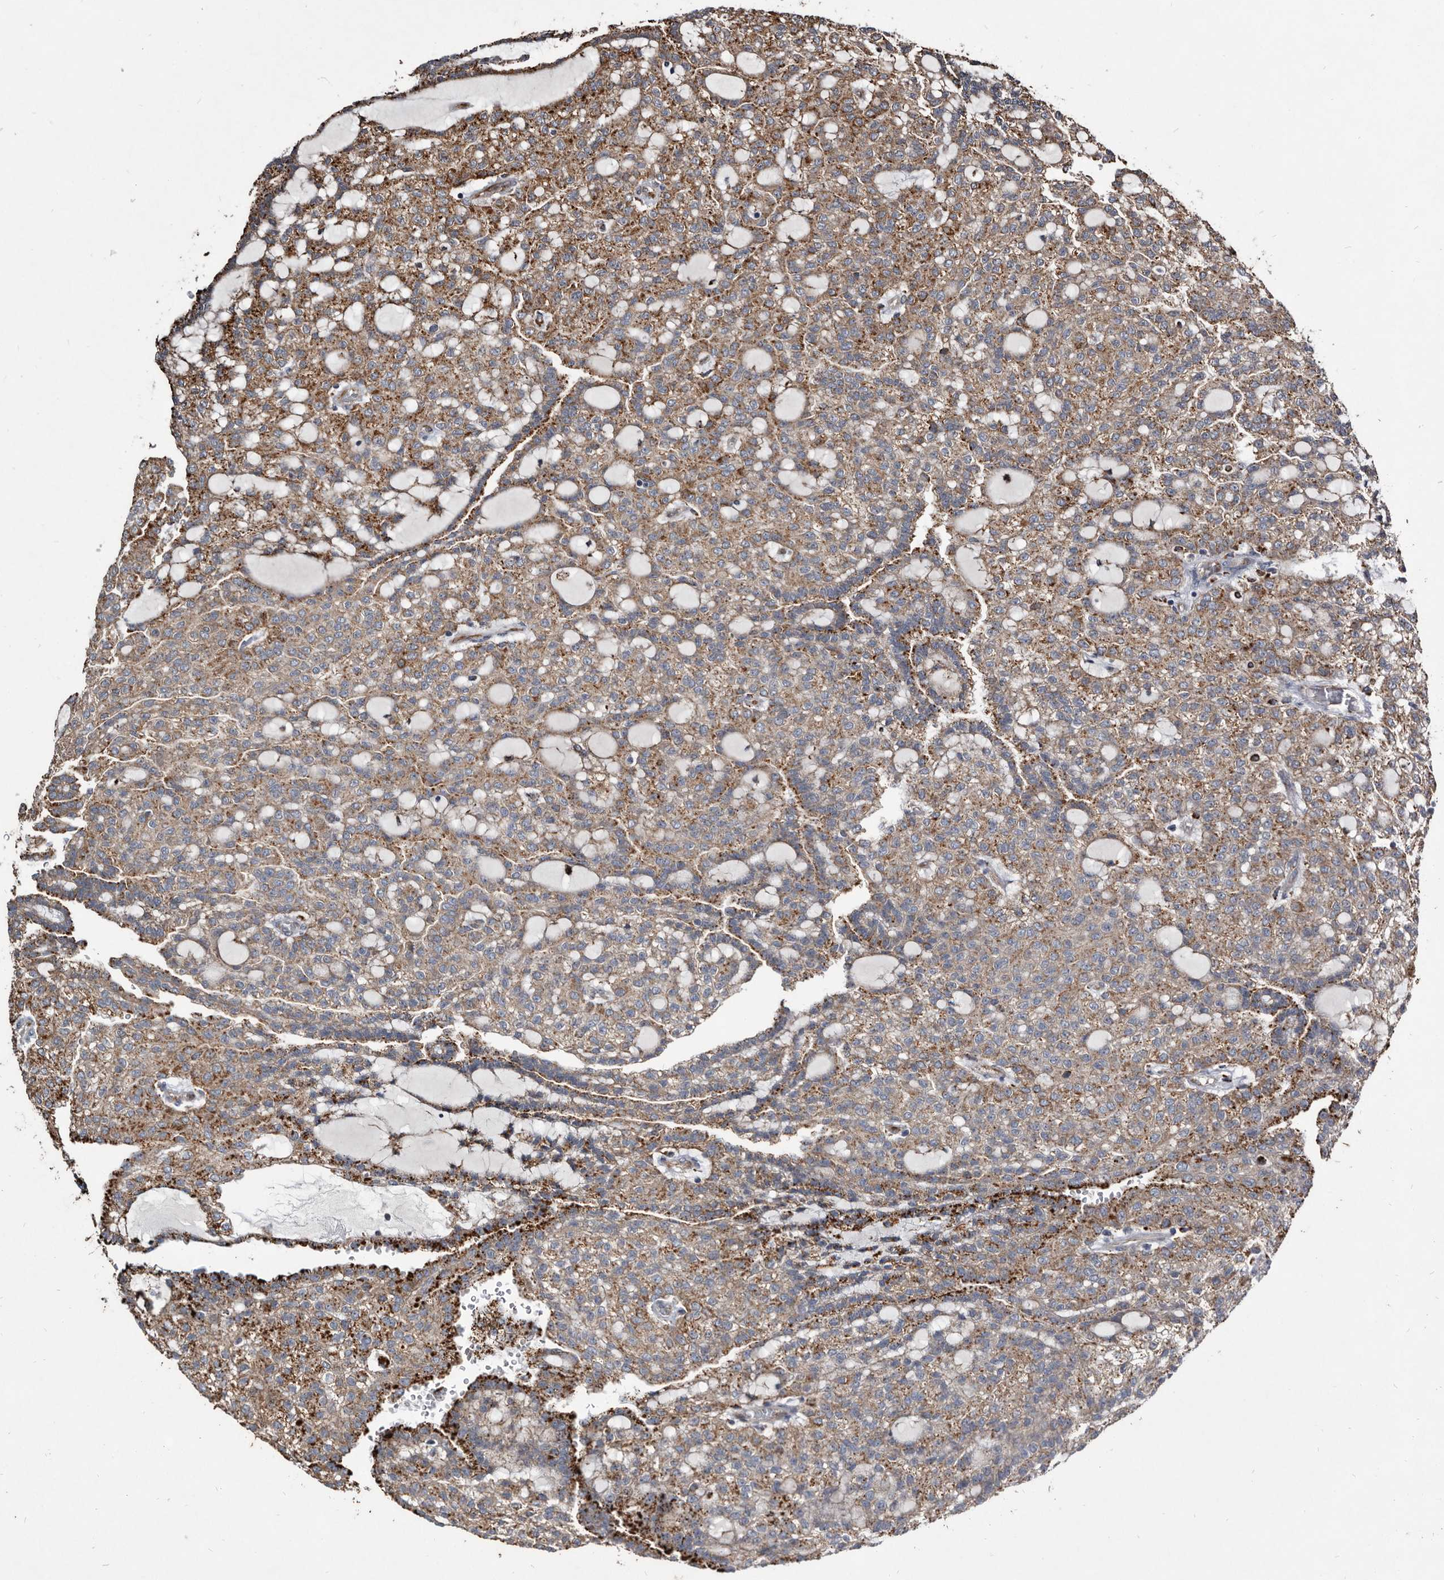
{"staining": {"intensity": "moderate", "quantity": ">75%", "location": "cytoplasmic/membranous"}, "tissue": "renal cancer", "cell_type": "Tumor cells", "image_type": "cancer", "snomed": [{"axis": "morphology", "description": "Adenocarcinoma, NOS"}, {"axis": "topography", "description": "Kidney"}], "caption": "Immunohistochemistry (IHC) micrograph of human renal cancer (adenocarcinoma) stained for a protein (brown), which shows medium levels of moderate cytoplasmic/membranous expression in about >75% of tumor cells.", "gene": "CTSA", "patient": {"sex": "male", "age": 63}}